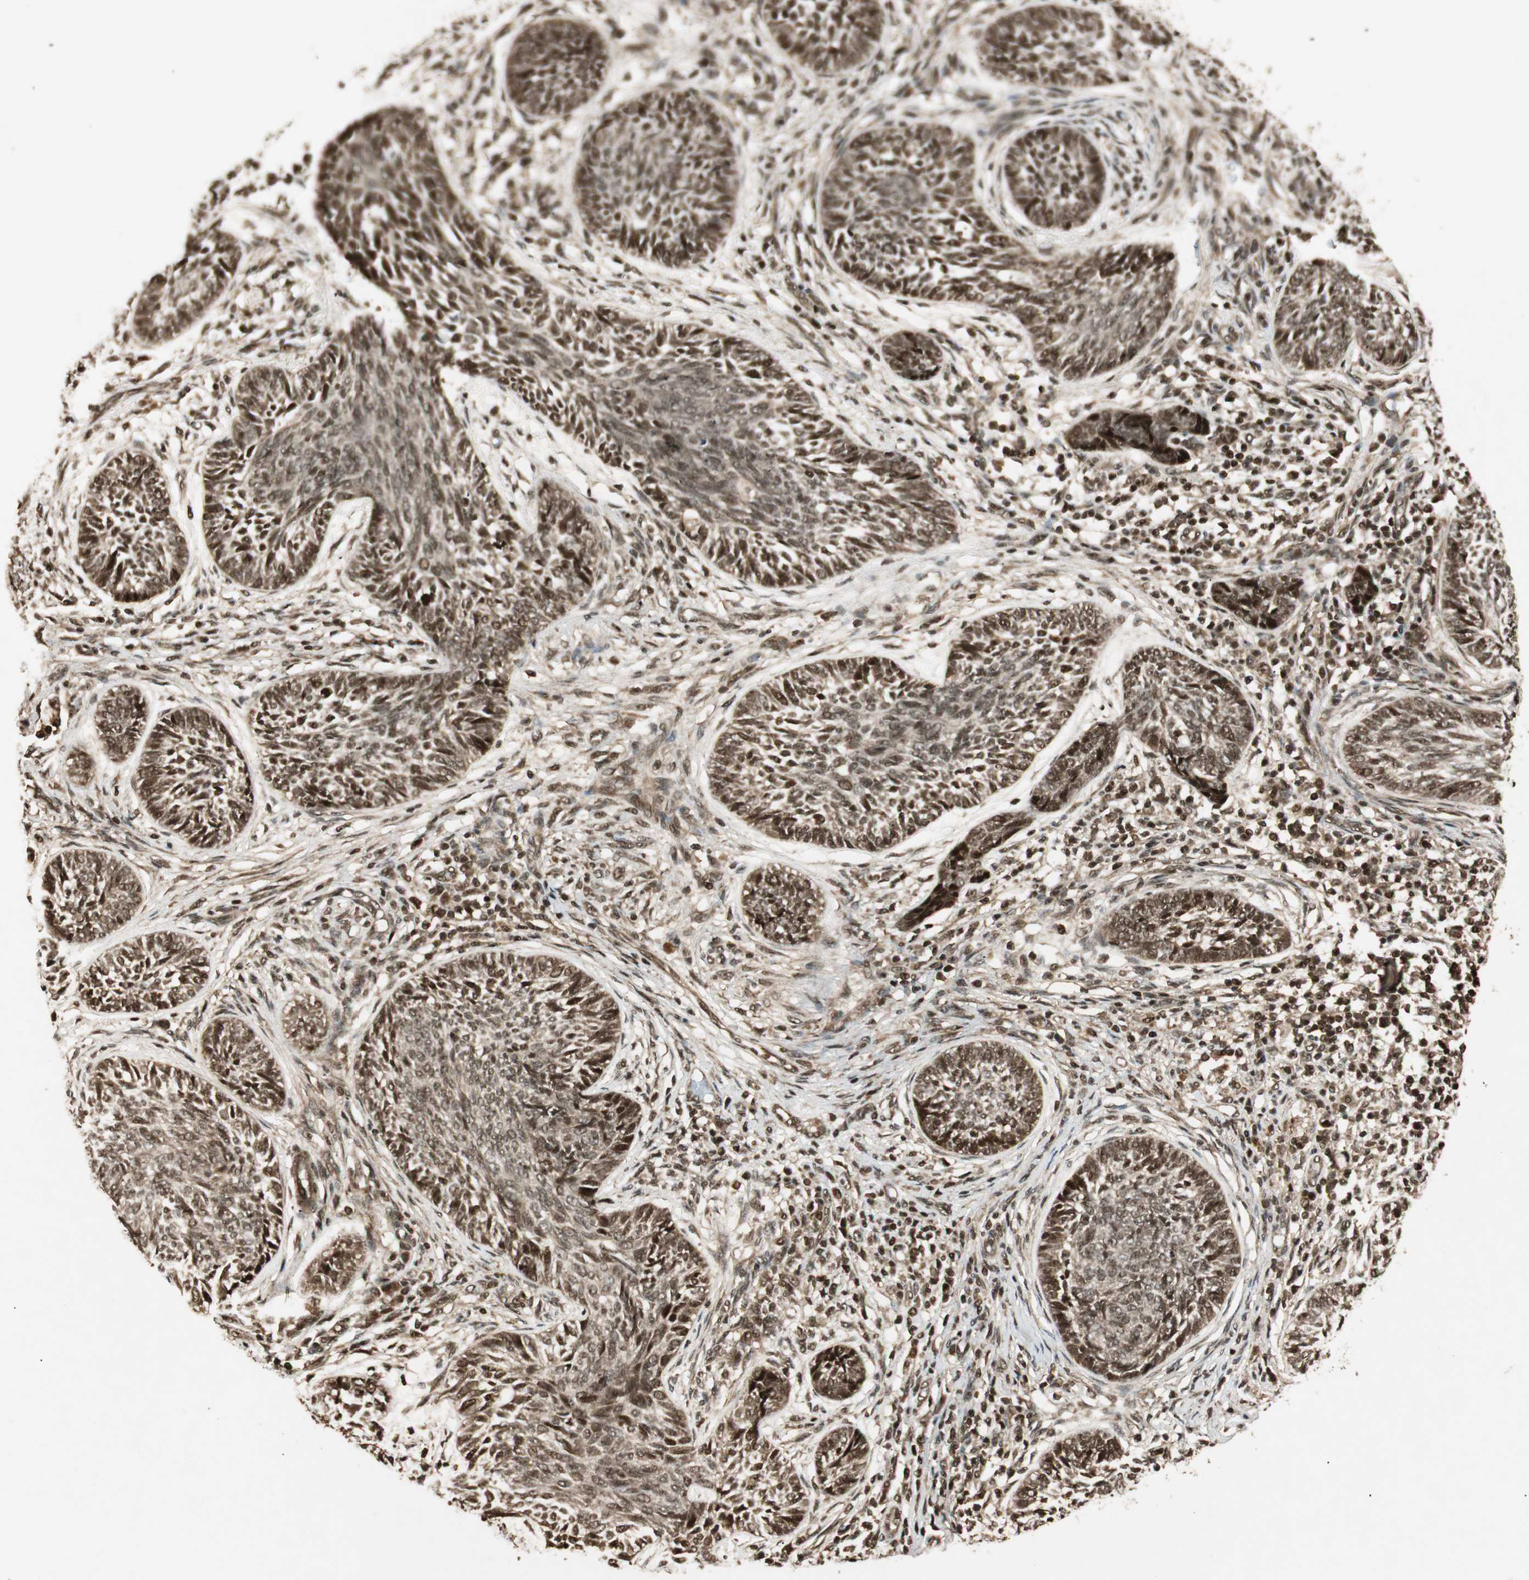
{"staining": {"intensity": "strong", "quantity": ">75%", "location": "cytoplasmic/membranous,nuclear"}, "tissue": "skin cancer", "cell_type": "Tumor cells", "image_type": "cancer", "snomed": [{"axis": "morphology", "description": "Papilloma, NOS"}, {"axis": "morphology", "description": "Basal cell carcinoma"}, {"axis": "topography", "description": "Skin"}], "caption": "A brown stain shows strong cytoplasmic/membranous and nuclear positivity of a protein in skin cancer tumor cells.", "gene": "RPA3", "patient": {"sex": "male", "age": 87}}